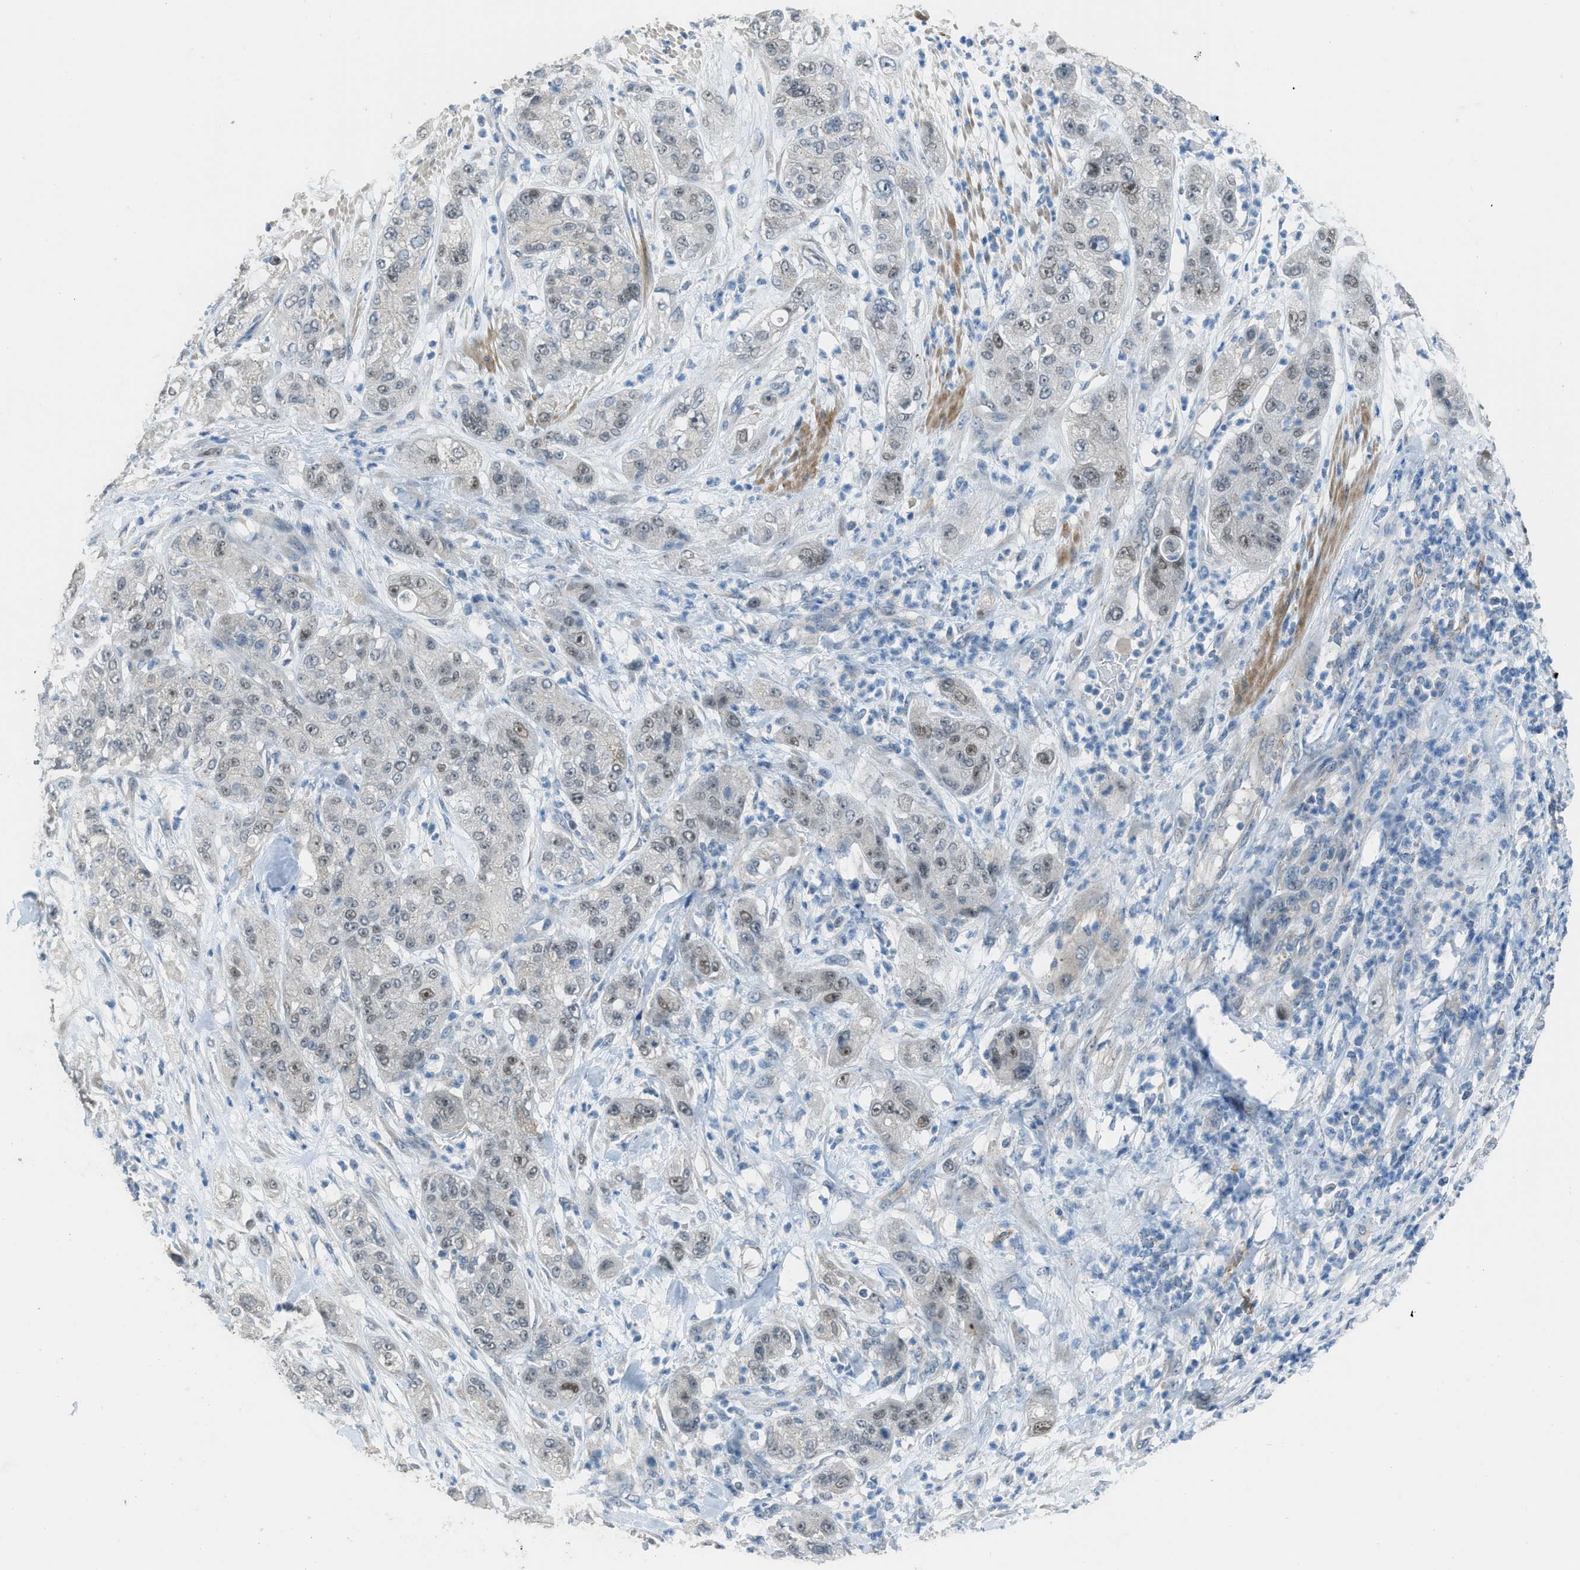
{"staining": {"intensity": "weak", "quantity": "<25%", "location": "nuclear"}, "tissue": "pancreatic cancer", "cell_type": "Tumor cells", "image_type": "cancer", "snomed": [{"axis": "morphology", "description": "Adenocarcinoma, NOS"}, {"axis": "topography", "description": "Pancreas"}], "caption": "This is a micrograph of IHC staining of pancreatic adenocarcinoma, which shows no positivity in tumor cells.", "gene": "TIMD4", "patient": {"sex": "female", "age": 78}}